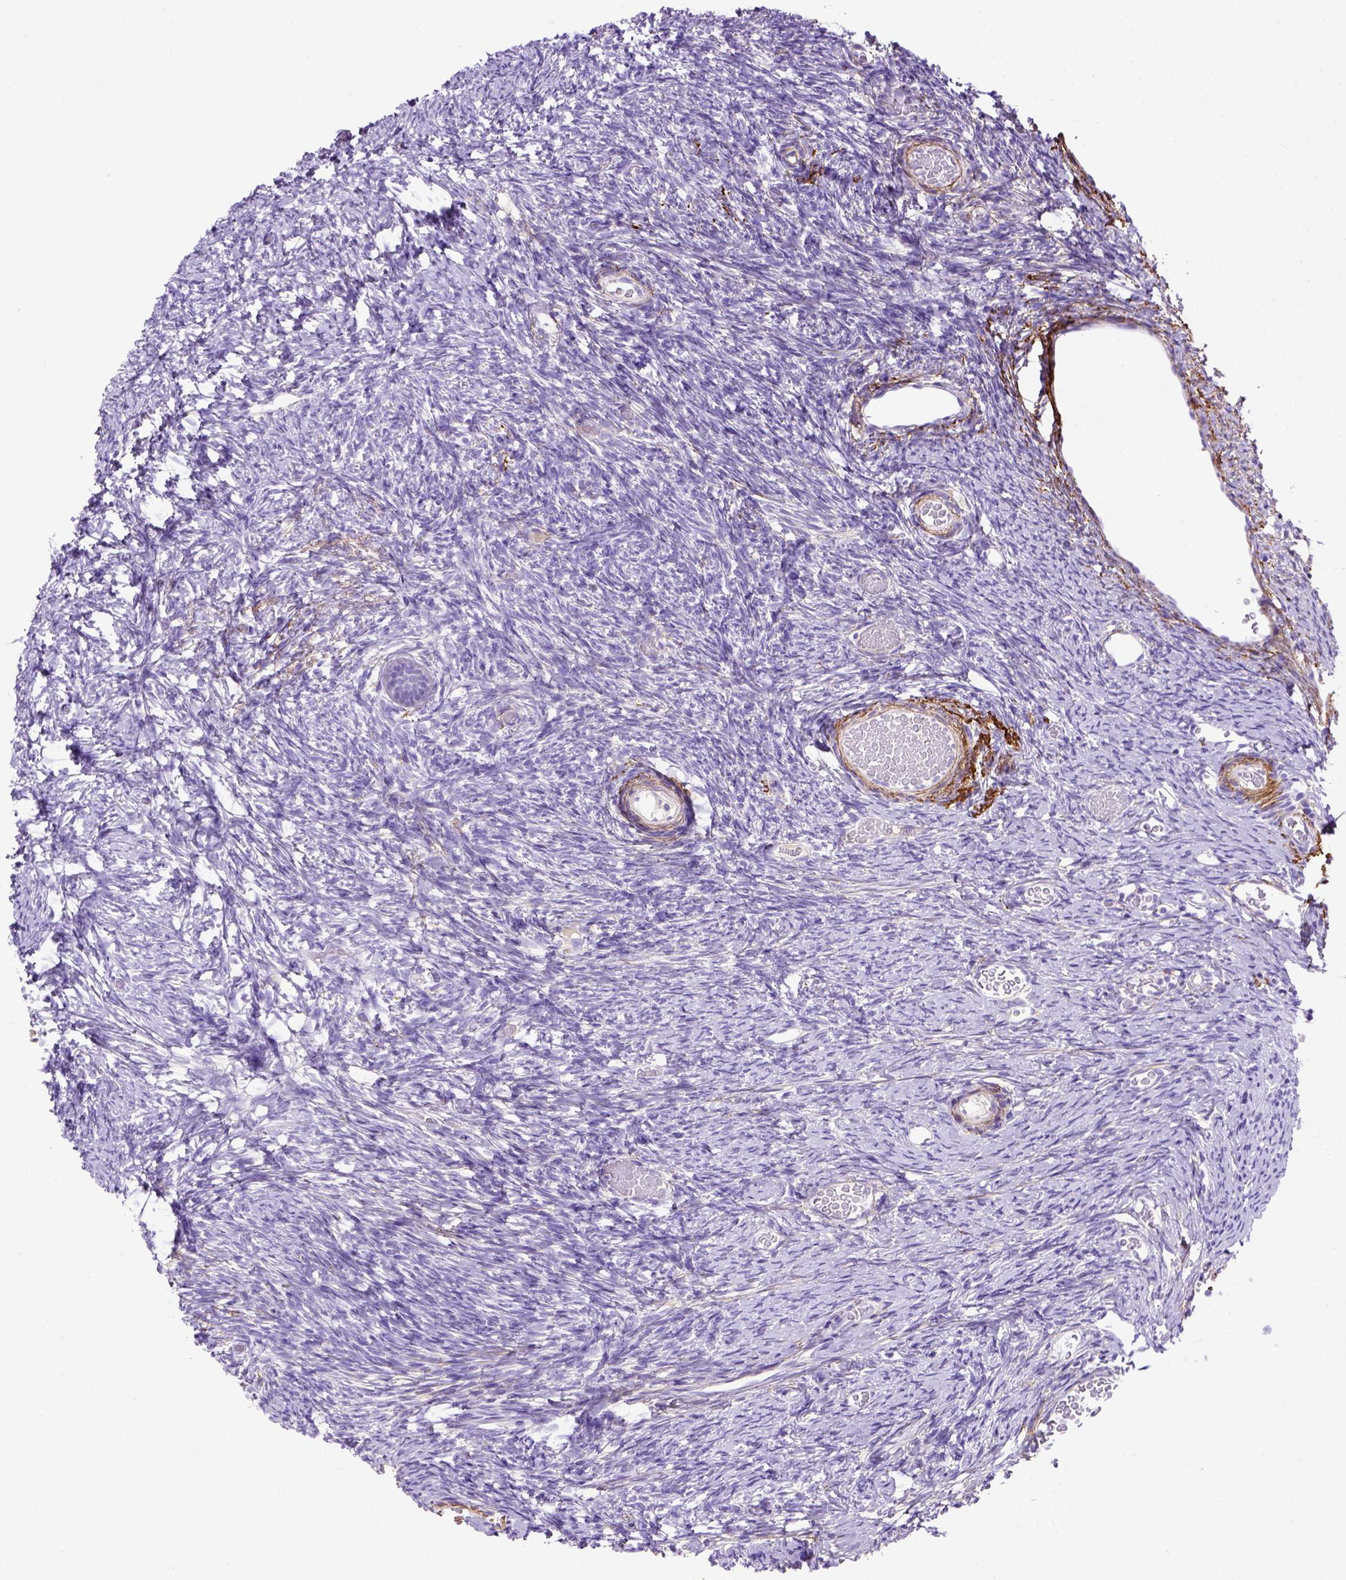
{"staining": {"intensity": "negative", "quantity": "none", "location": "none"}, "tissue": "ovary", "cell_type": "Ovarian stroma cells", "image_type": "normal", "snomed": [{"axis": "morphology", "description": "Normal tissue, NOS"}, {"axis": "topography", "description": "Ovary"}], "caption": "The photomicrograph shows no staining of ovarian stroma cells in benign ovary. (Stains: DAB (3,3'-diaminobenzidine) IHC with hematoxylin counter stain, Microscopy: brightfield microscopy at high magnification).", "gene": "SIRPD", "patient": {"sex": "female", "age": 39}}